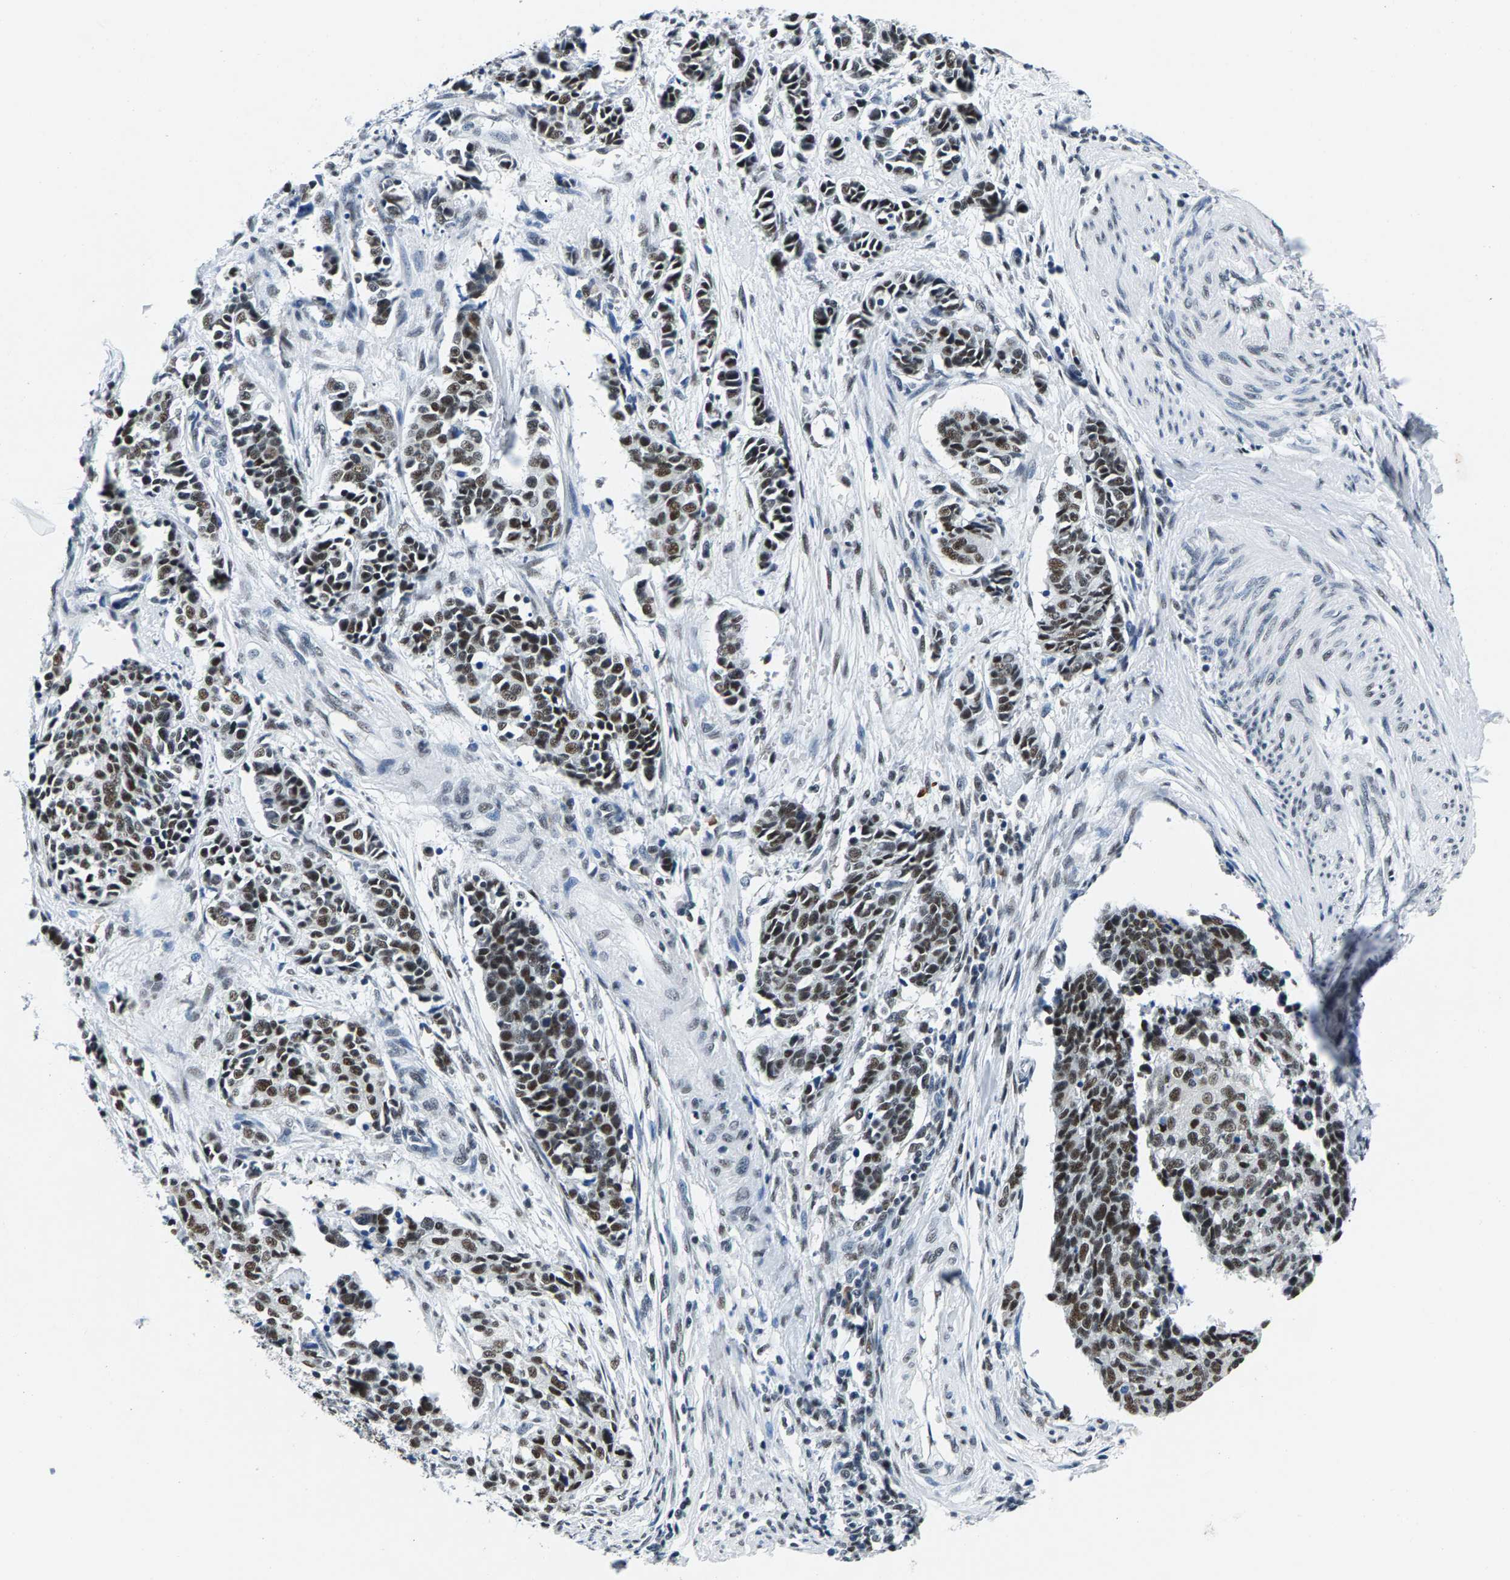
{"staining": {"intensity": "moderate", "quantity": ">75%", "location": "nuclear"}, "tissue": "cervical cancer", "cell_type": "Tumor cells", "image_type": "cancer", "snomed": [{"axis": "morphology", "description": "Normal tissue, NOS"}, {"axis": "morphology", "description": "Squamous cell carcinoma, NOS"}, {"axis": "topography", "description": "Cervix"}], "caption": "This histopathology image displays immunohistochemistry (IHC) staining of human squamous cell carcinoma (cervical), with medium moderate nuclear expression in approximately >75% of tumor cells.", "gene": "ATF2", "patient": {"sex": "female", "age": 35}}